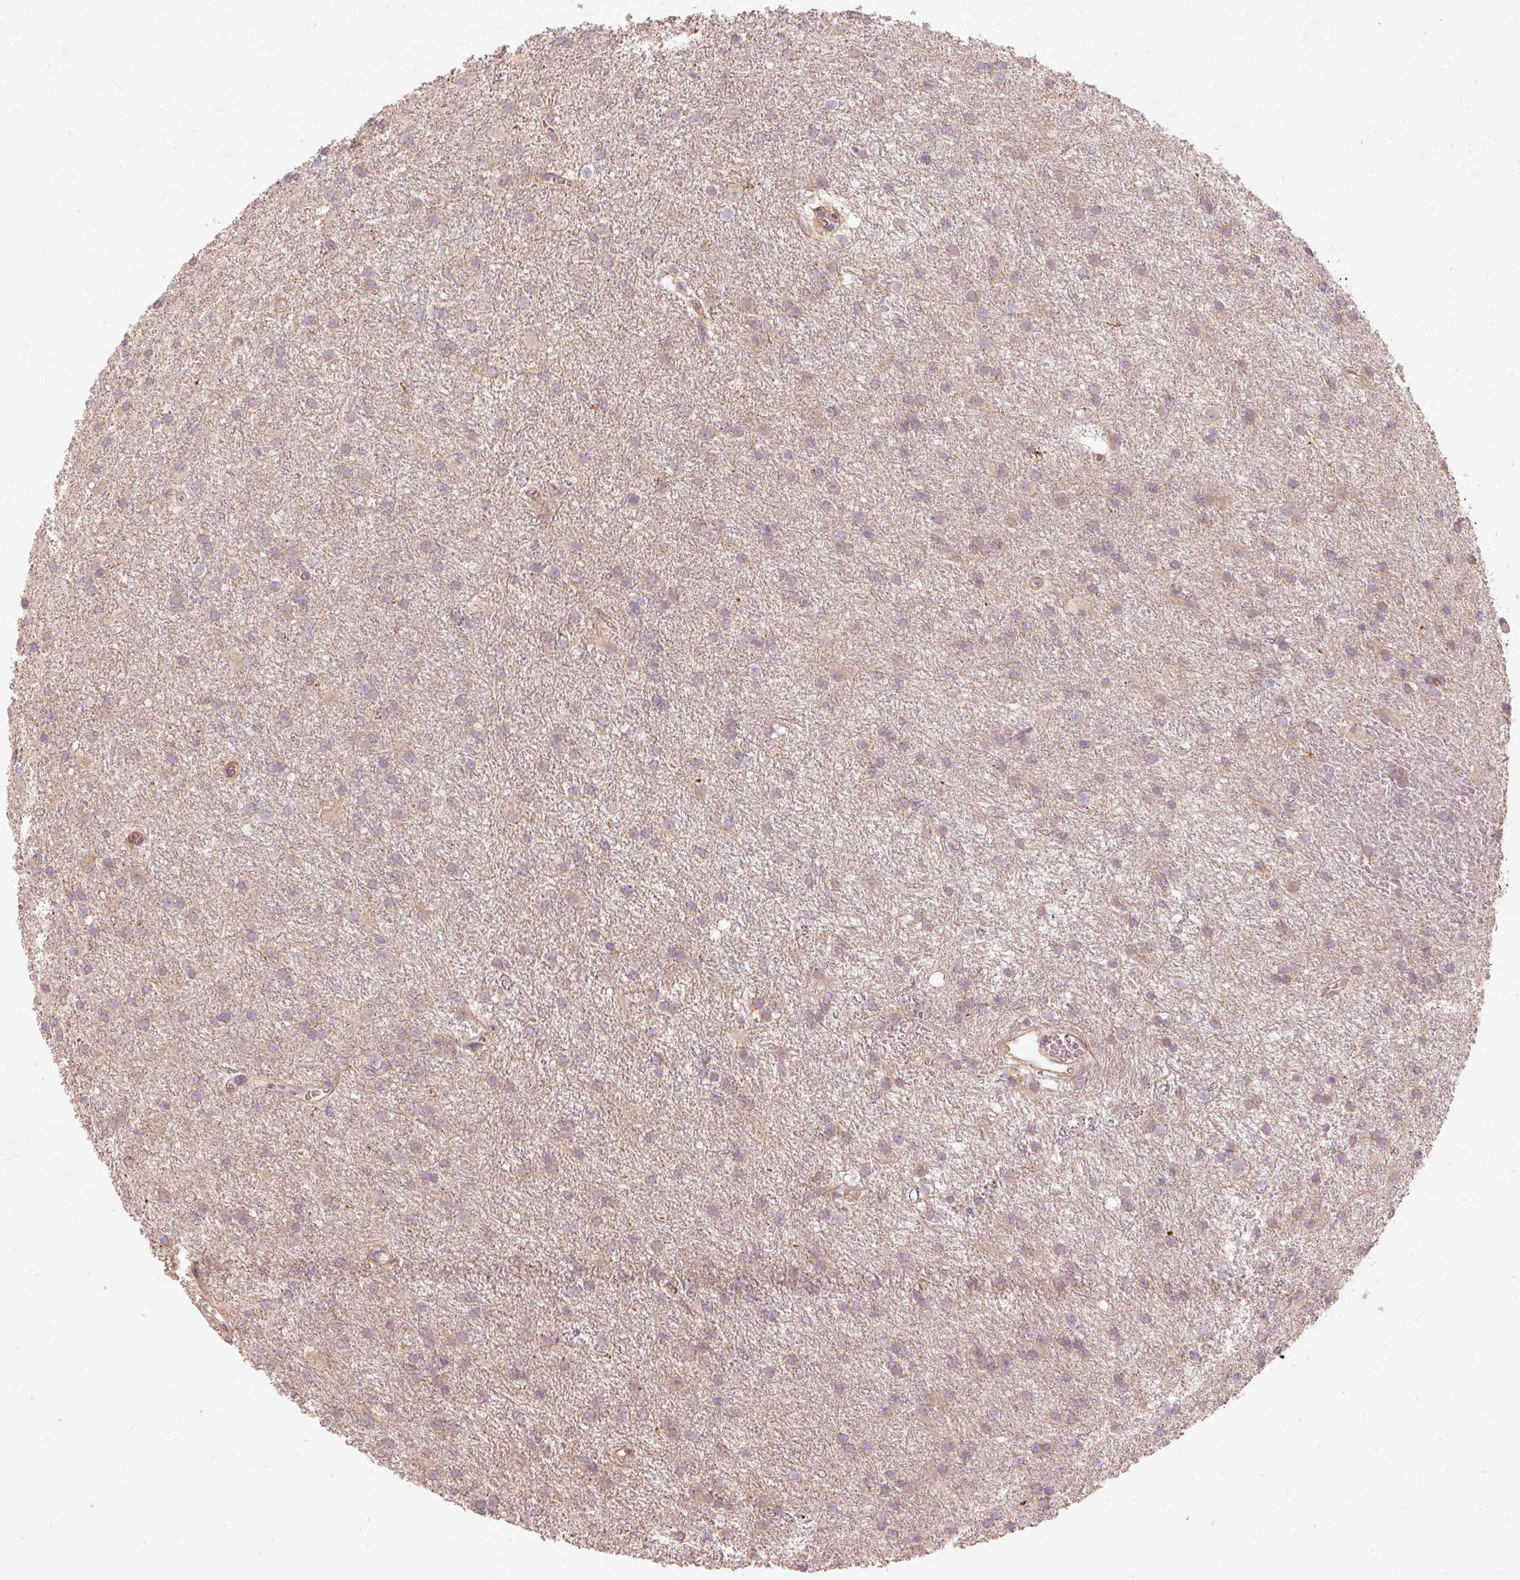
{"staining": {"intensity": "weak", "quantity": "<25%", "location": "cytoplasmic/membranous"}, "tissue": "glioma", "cell_type": "Tumor cells", "image_type": "cancer", "snomed": [{"axis": "morphology", "description": "Glioma, malignant, High grade"}, {"axis": "topography", "description": "Brain"}], "caption": "Tumor cells show no significant protein positivity in malignant glioma (high-grade). Nuclei are stained in blue.", "gene": "TREX2", "patient": {"sex": "female", "age": 50}}